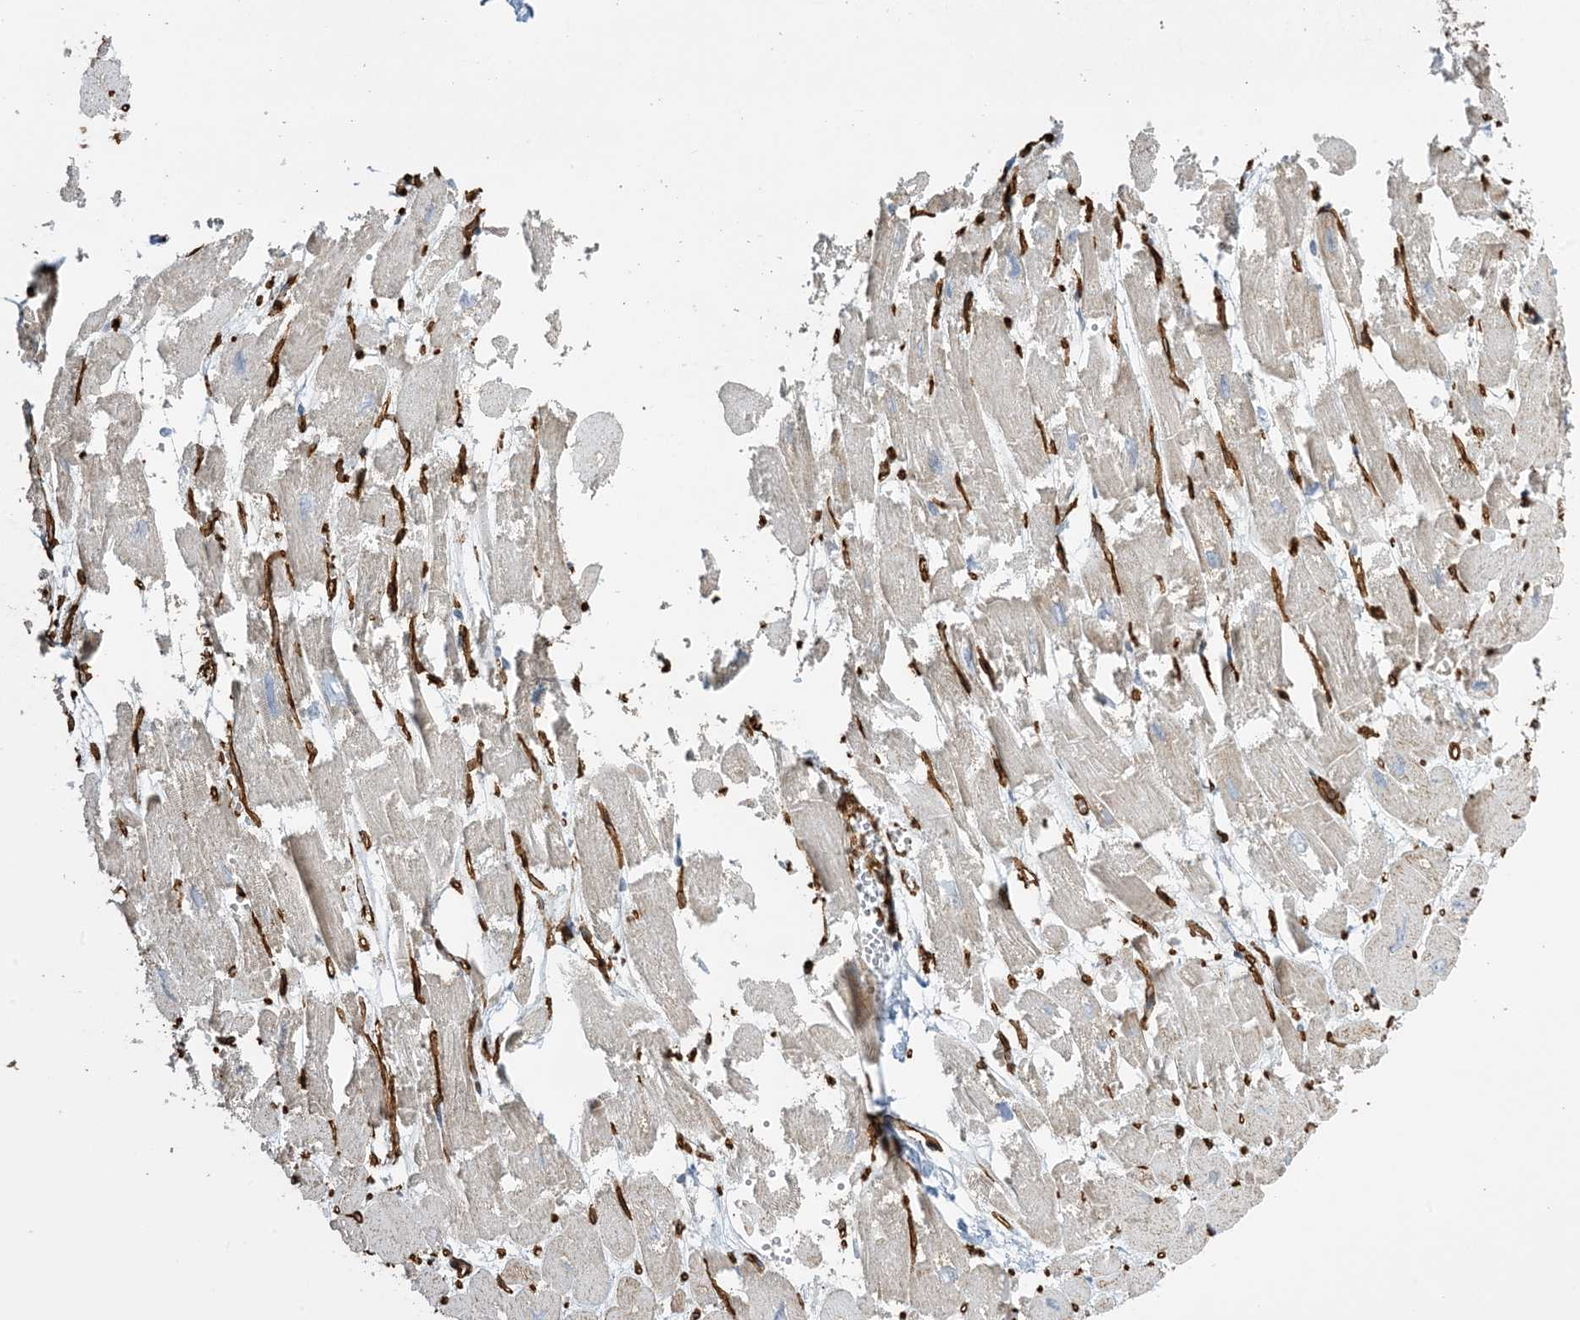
{"staining": {"intensity": "moderate", "quantity": "<25%", "location": "cytoplasmic/membranous"}, "tissue": "heart muscle", "cell_type": "Cardiomyocytes", "image_type": "normal", "snomed": [{"axis": "morphology", "description": "Normal tissue, NOS"}, {"axis": "topography", "description": "Heart"}], "caption": "This micrograph reveals immunohistochemistry (IHC) staining of normal human heart muscle, with low moderate cytoplasmic/membranous positivity in approximately <25% of cardiomyocytes.", "gene": "AGA", "patient": {"sex": "male", "age": 54}}